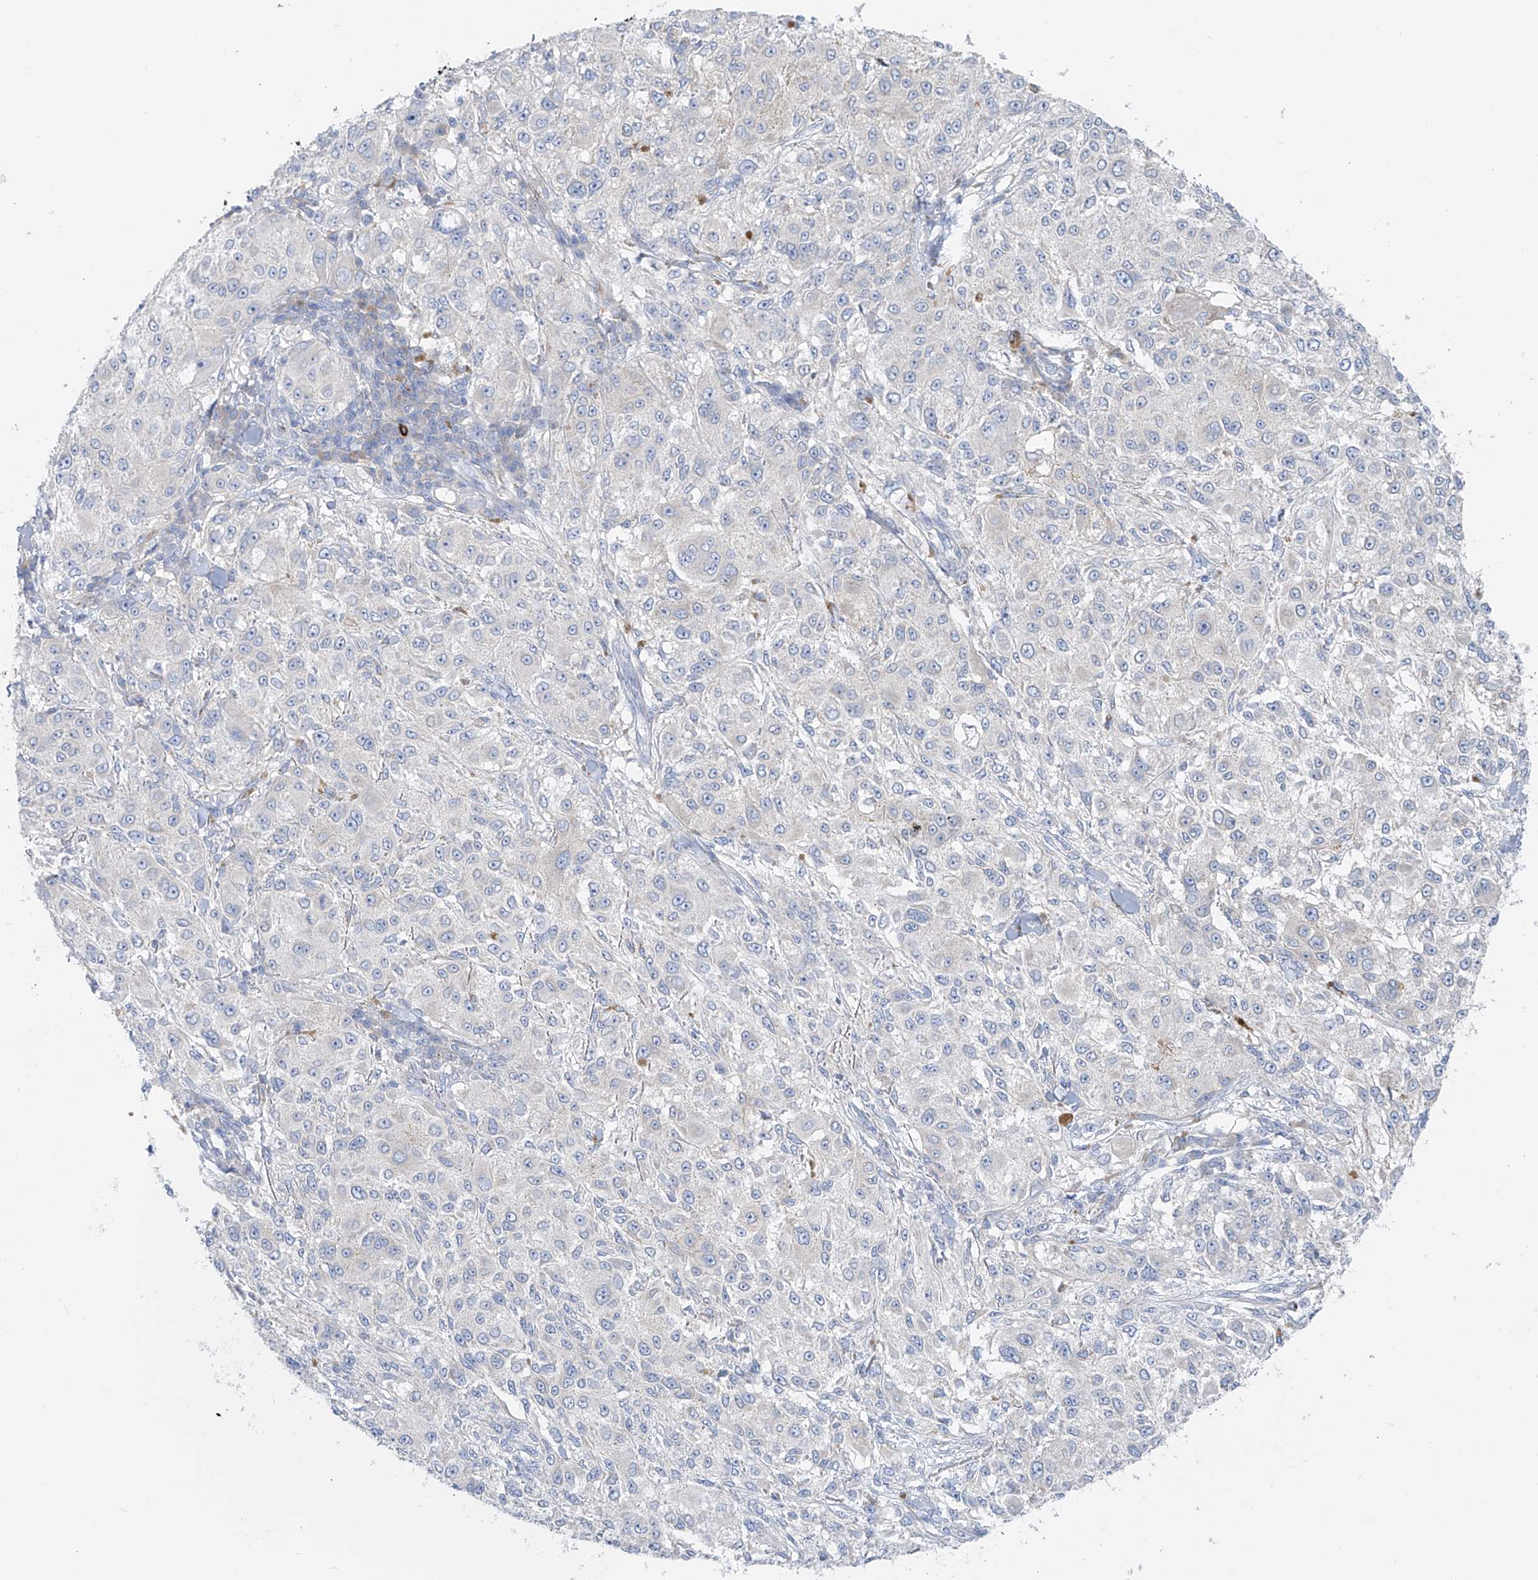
{"staining": {"intensity": "negative", "quantity": "none", "location": "none"}, "tissue": "melanoma", "cell_type": "Tumor cells", "image_type": "cancer", "snomed": [{"axis": "morphology", "description": "Necrosis, NOS"}, {"axis": "morphology", "description": "Malignant melanoma, NOS"}, {"axis": "topography", "description": "Skin"}], "caption": "The image displays no staining of tumor cells in melanoma.", "gene": "POMGNT2", "patient": {"sex": "female", "age": 87}}